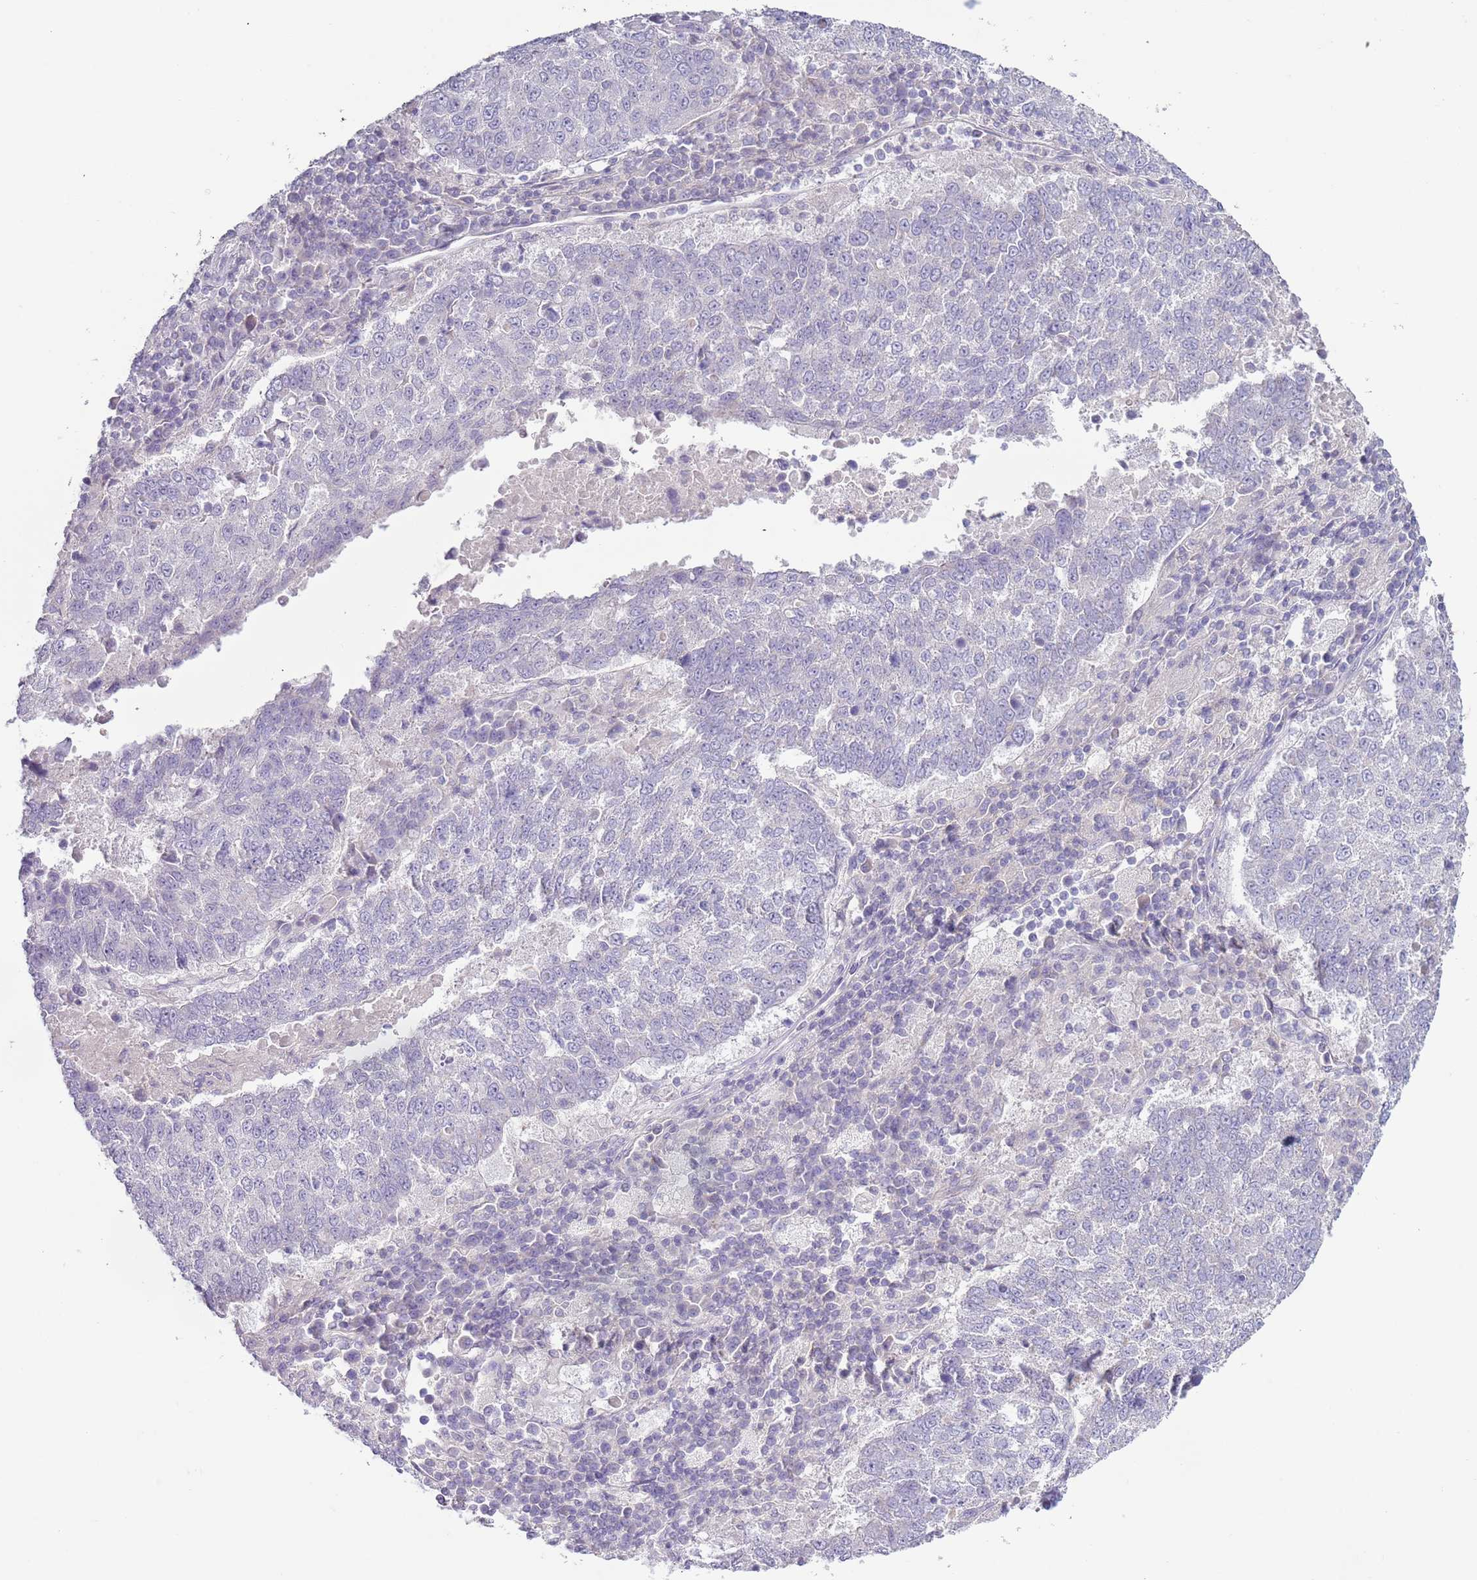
{"staining": {"intensity": "negative", "quantity": "none", "location": "none"}, "tissue": "lung cancer", "cell_type": "Tumor cells", "image_type": "cancer", "snomed": [{"axis": "morphology", "description": "Squamous cell carcinoma, NOS"}, {"axis": "topography", "description": "Lung"}], "caption": "An IHC histopathology image of lung cancer is shown. There is no staining in tumor cells of lung cancer.", "gene": "NPAP1", "patient": {"sex": "male", "age": 73}}